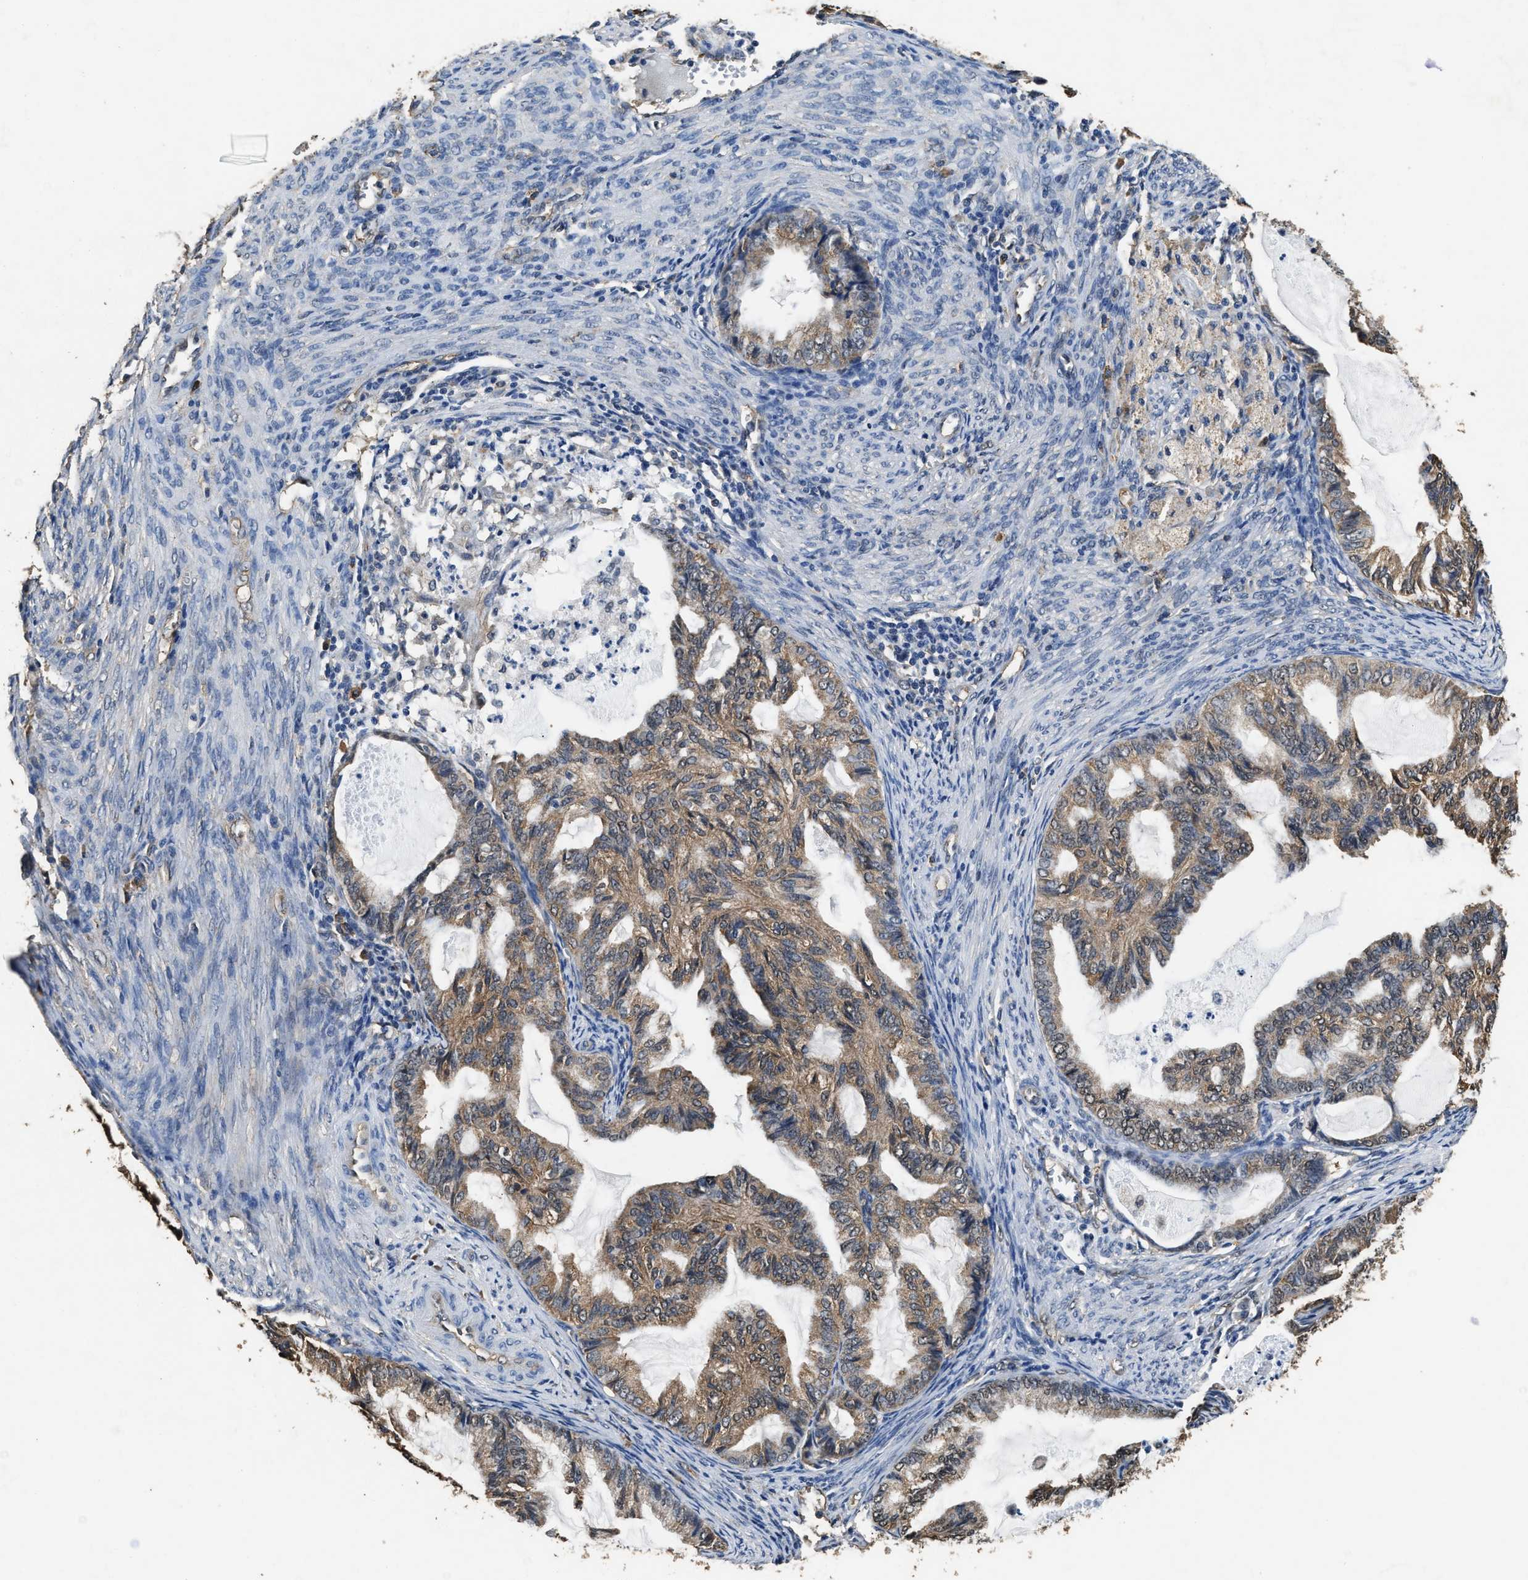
{"staining": {"intensity": "moderate", "quantity": ">75%", "location": "cytoplasmic/membranous"}, "tissue": "cervical cancer", "cell_type": "Tumor cells", "image_type": "cancer", "snomed": [{"axis": "morphology", "description": "Normal tissue, NOS"}, {"axis": "morphology", "description": "Adenocarcinoma, NOS"}, {"axis": "topography", "description": "Cervix"}, {"axis": "topography", "description": "Endometrium"}], "caption": "Tumor cells display medium levels of moderate cytoplasmic/membranous positivity in approximately >75% of cells in human cervical cancer (adenocarcinoma). (DAB (3,3'-diaminobenzidine) = brown stain, brightfield microscopy at high magnification).", "gene": "YWHAE", "patient": {"sex": "female", "age": 86}}